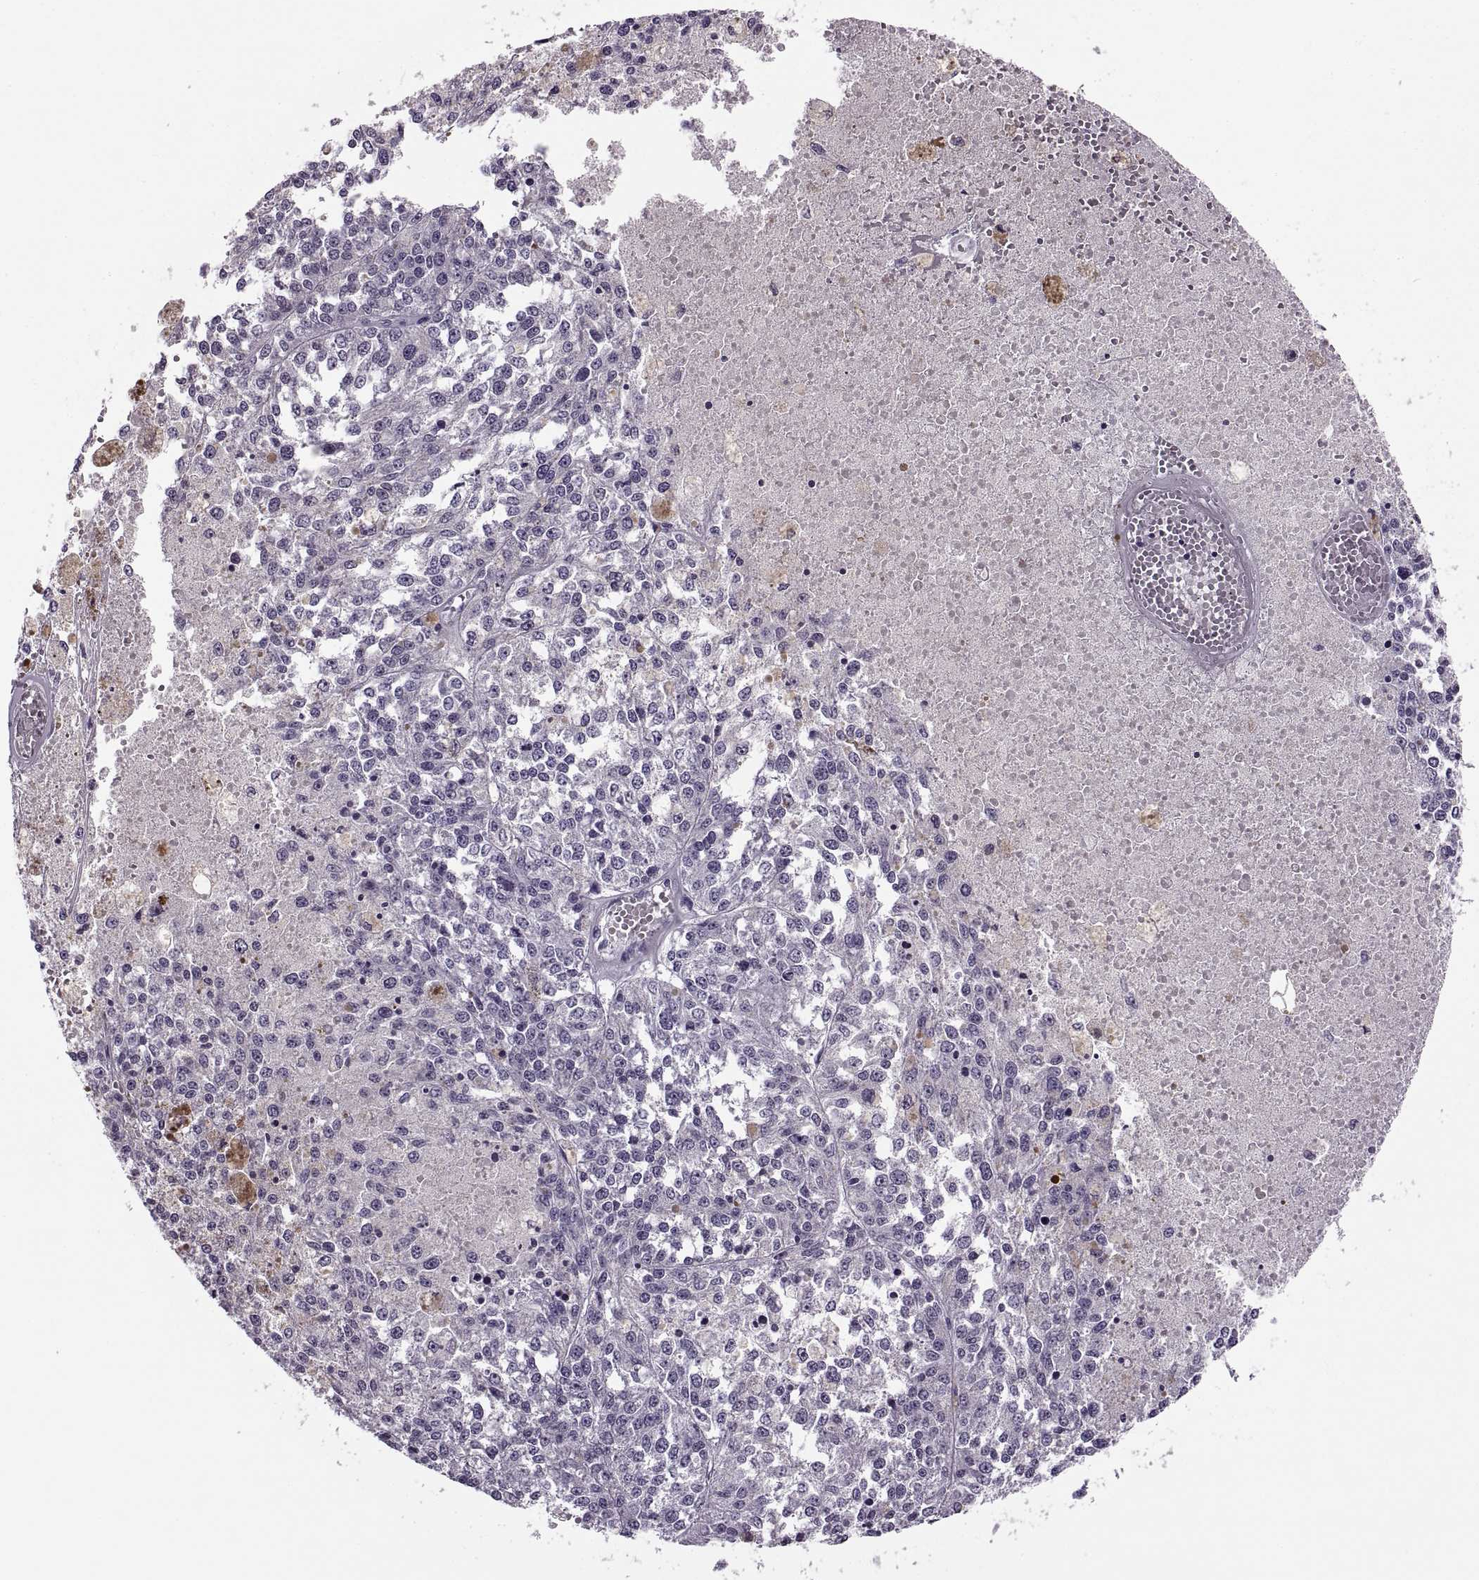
{"staining": {"intensity": "negative", "quantity": "none", "location": "none"}, "tissue": "melanoma", "cell_type": "Tumor cells", "image_type": "cancer", "snomed": [{"axis": "morphology", "description": "Malignant melanoma, Metastatic site"}, {"axis": "topography", "description": "Lymph node"}], "caption": "There is no significant positivity in tumor cells of melanoma.", "gene": "MAGEB1", "patient": {"sex": "female", "age": 64}}